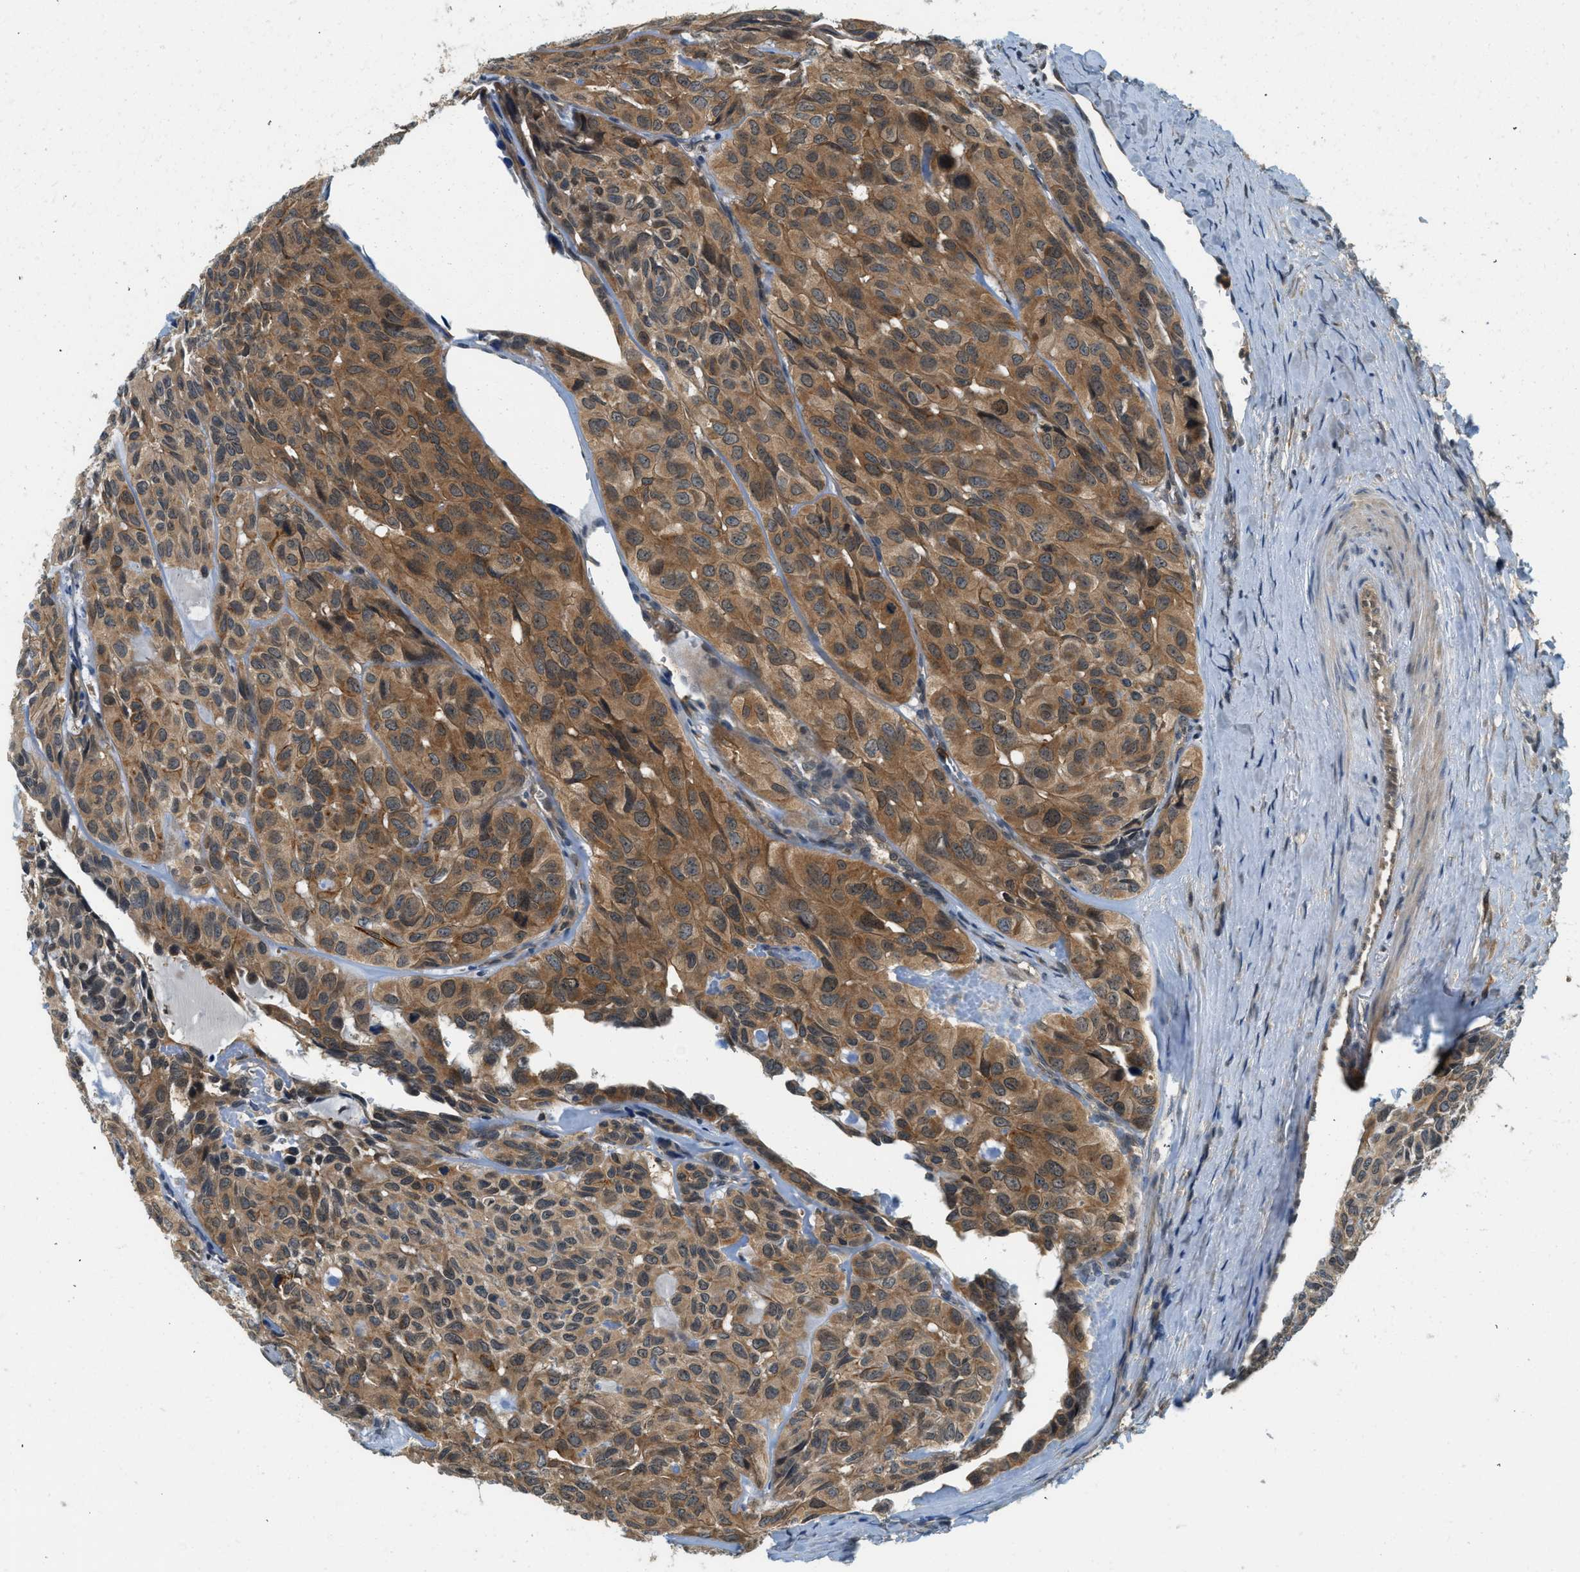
{"staining": {"intensity": "moderate", "quantity": ">75%", "location": "cytoplasmic/membranous"}, "tissue": "head and neck cancer", "cell_type": "Tumor cells", "image_type": "cancer", "snomed": [{"axis": "morphology", "description": "Adenocarcinoma, NOS"}, {"axis": "topography", "description": "Salivary gland, NOS"}, {"axis": "topography", "description": "Head-Neck"}], "caption": "A photomicrograph of human head and neck cancer stained for a protein shows moderate cytoplasmic/membranous brown staining in tumor cells.", "gene": "GMPPB", "patient": {"sex": "female", "age": 76}}